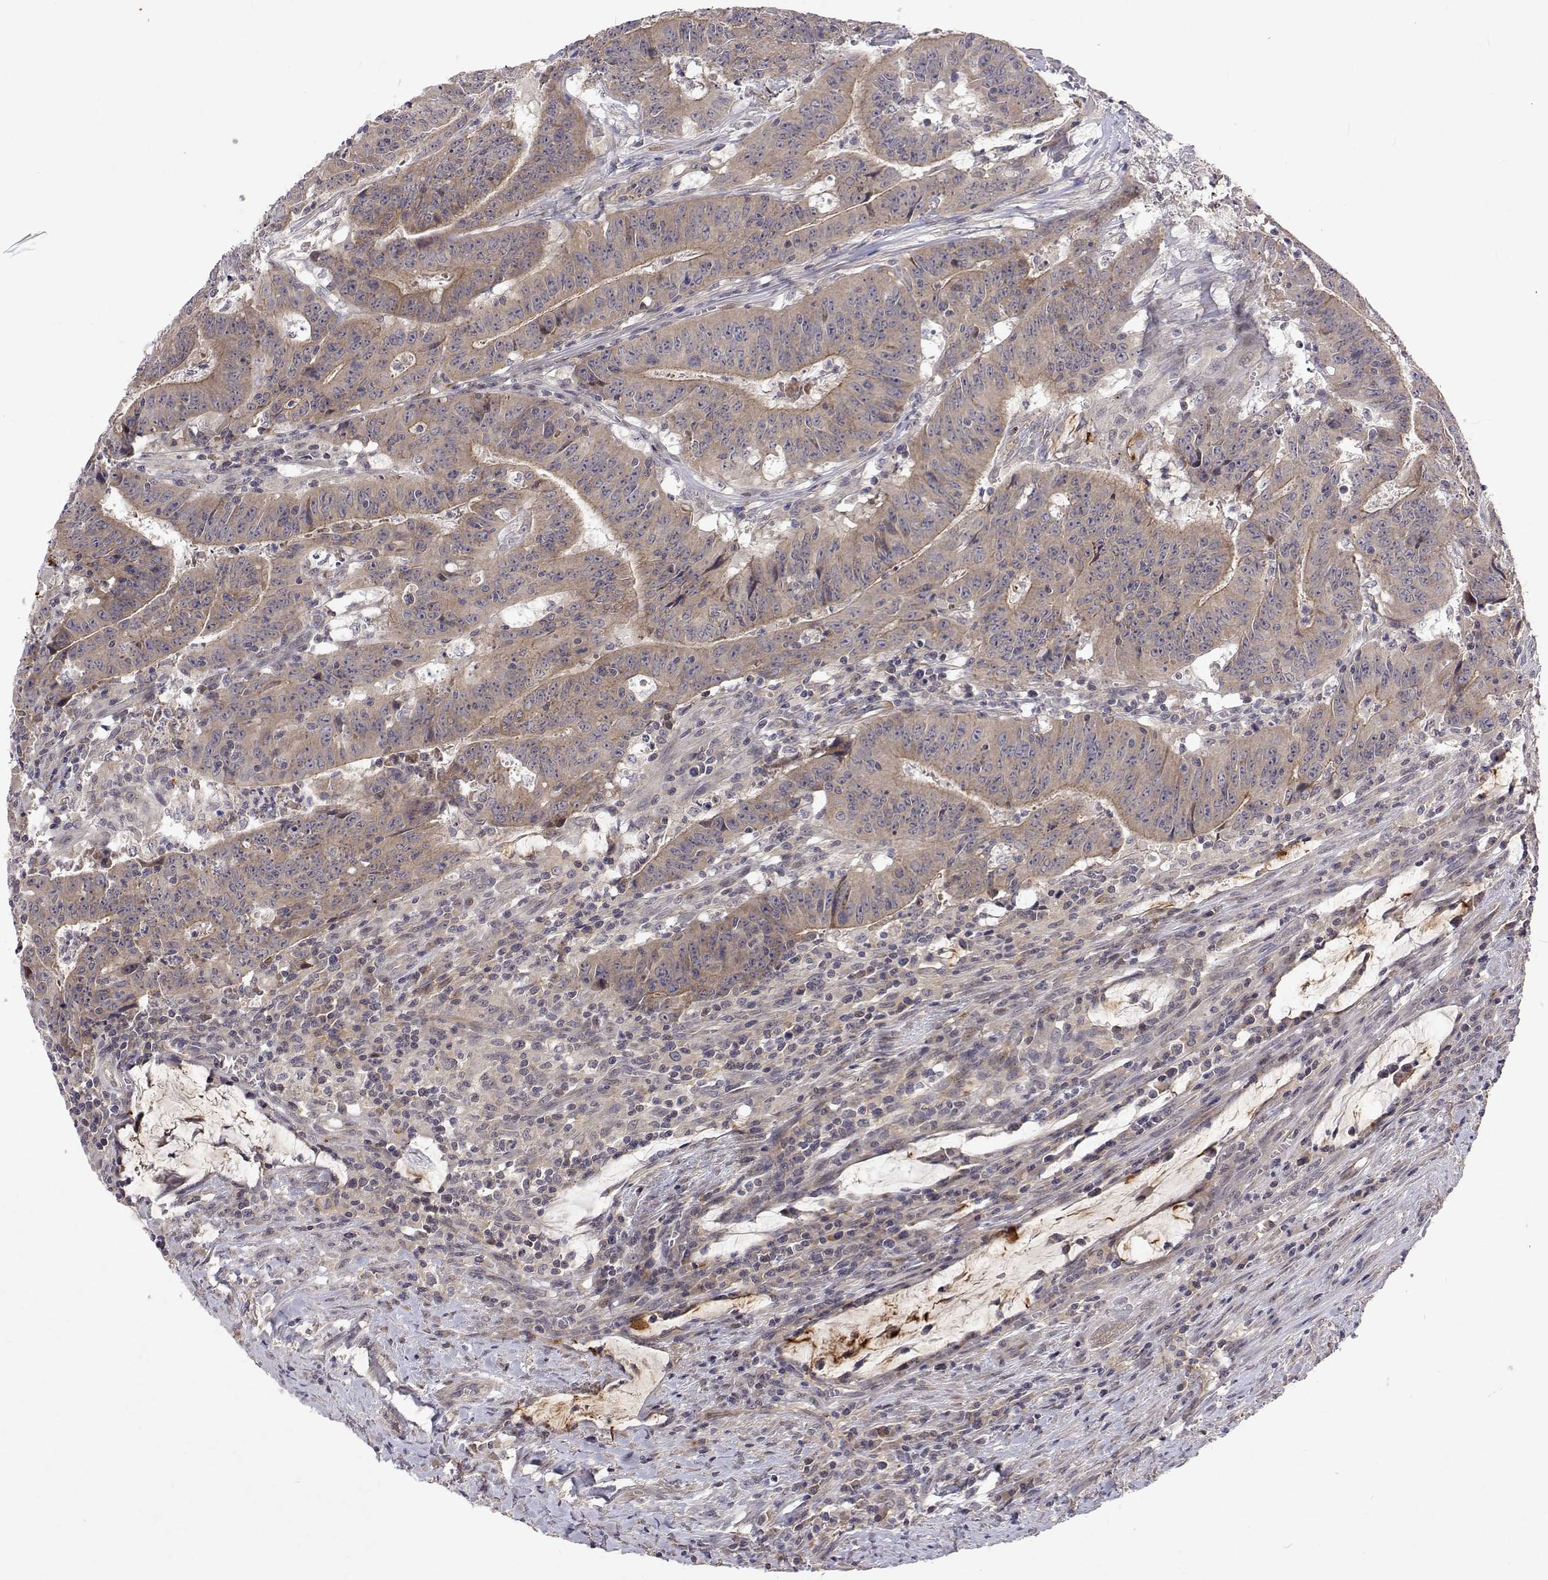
{"staining": {"intensity": "weak", "quantity": "25%-75%", "location": "cytoplasmic/membranous"}, "tissue": "colorectal cancer", "cell_type": "Tumor cells", "image_type": "cancer", "snomed": [{"axis": "morphology", "description": "Adenocarcinoma, NOS"}, {"axis": "topography", "description": "Colon"}], "caption": "Immunohistochemical staining of human adenocarcinoma (colorectal) exhibits weak cytoplasmic/membranous protein positivity in about 25%-75% of tumor cells.", "gene": "ALKBH8", "patient": {"sex": "male", "age": 33}}